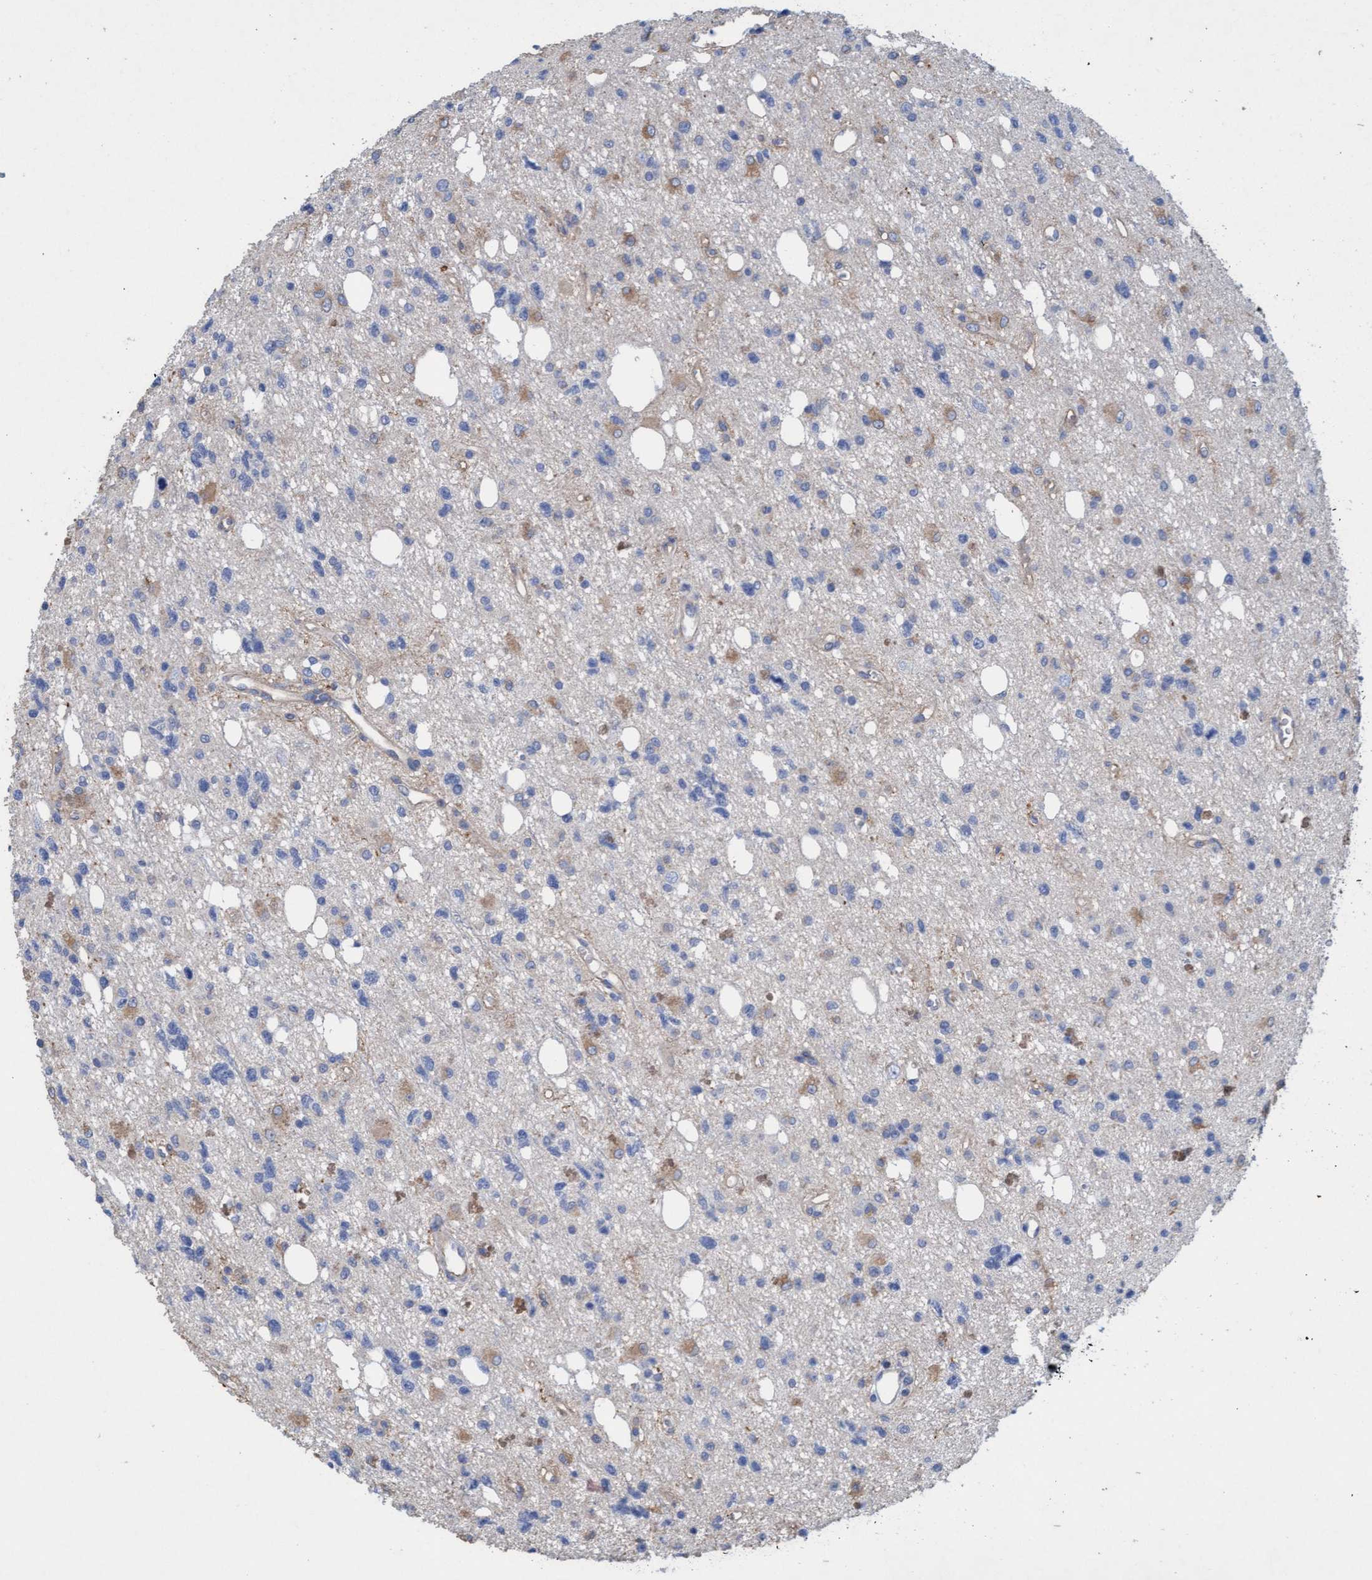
{"staining": {"intensity": "moderate", "quantity": "<25%", "location": "cytoplasmic/membranous"}, "tissue": "glioma", "cell_type": "Tumor cells", "image_type": "cancer", "snomed": [{"axis": "morphology", "description": "Glioma, malignant, High grade"}, {"axis": "topography", "description": "Brain"}], "caption": "Malignant glioma (high-grade) tissue displays moderate cytoplasmic/membranous expression in approximately <25% of tumor cells", "gene": "SIGIRR", "patient": {"sex": "female", "age": 62}}